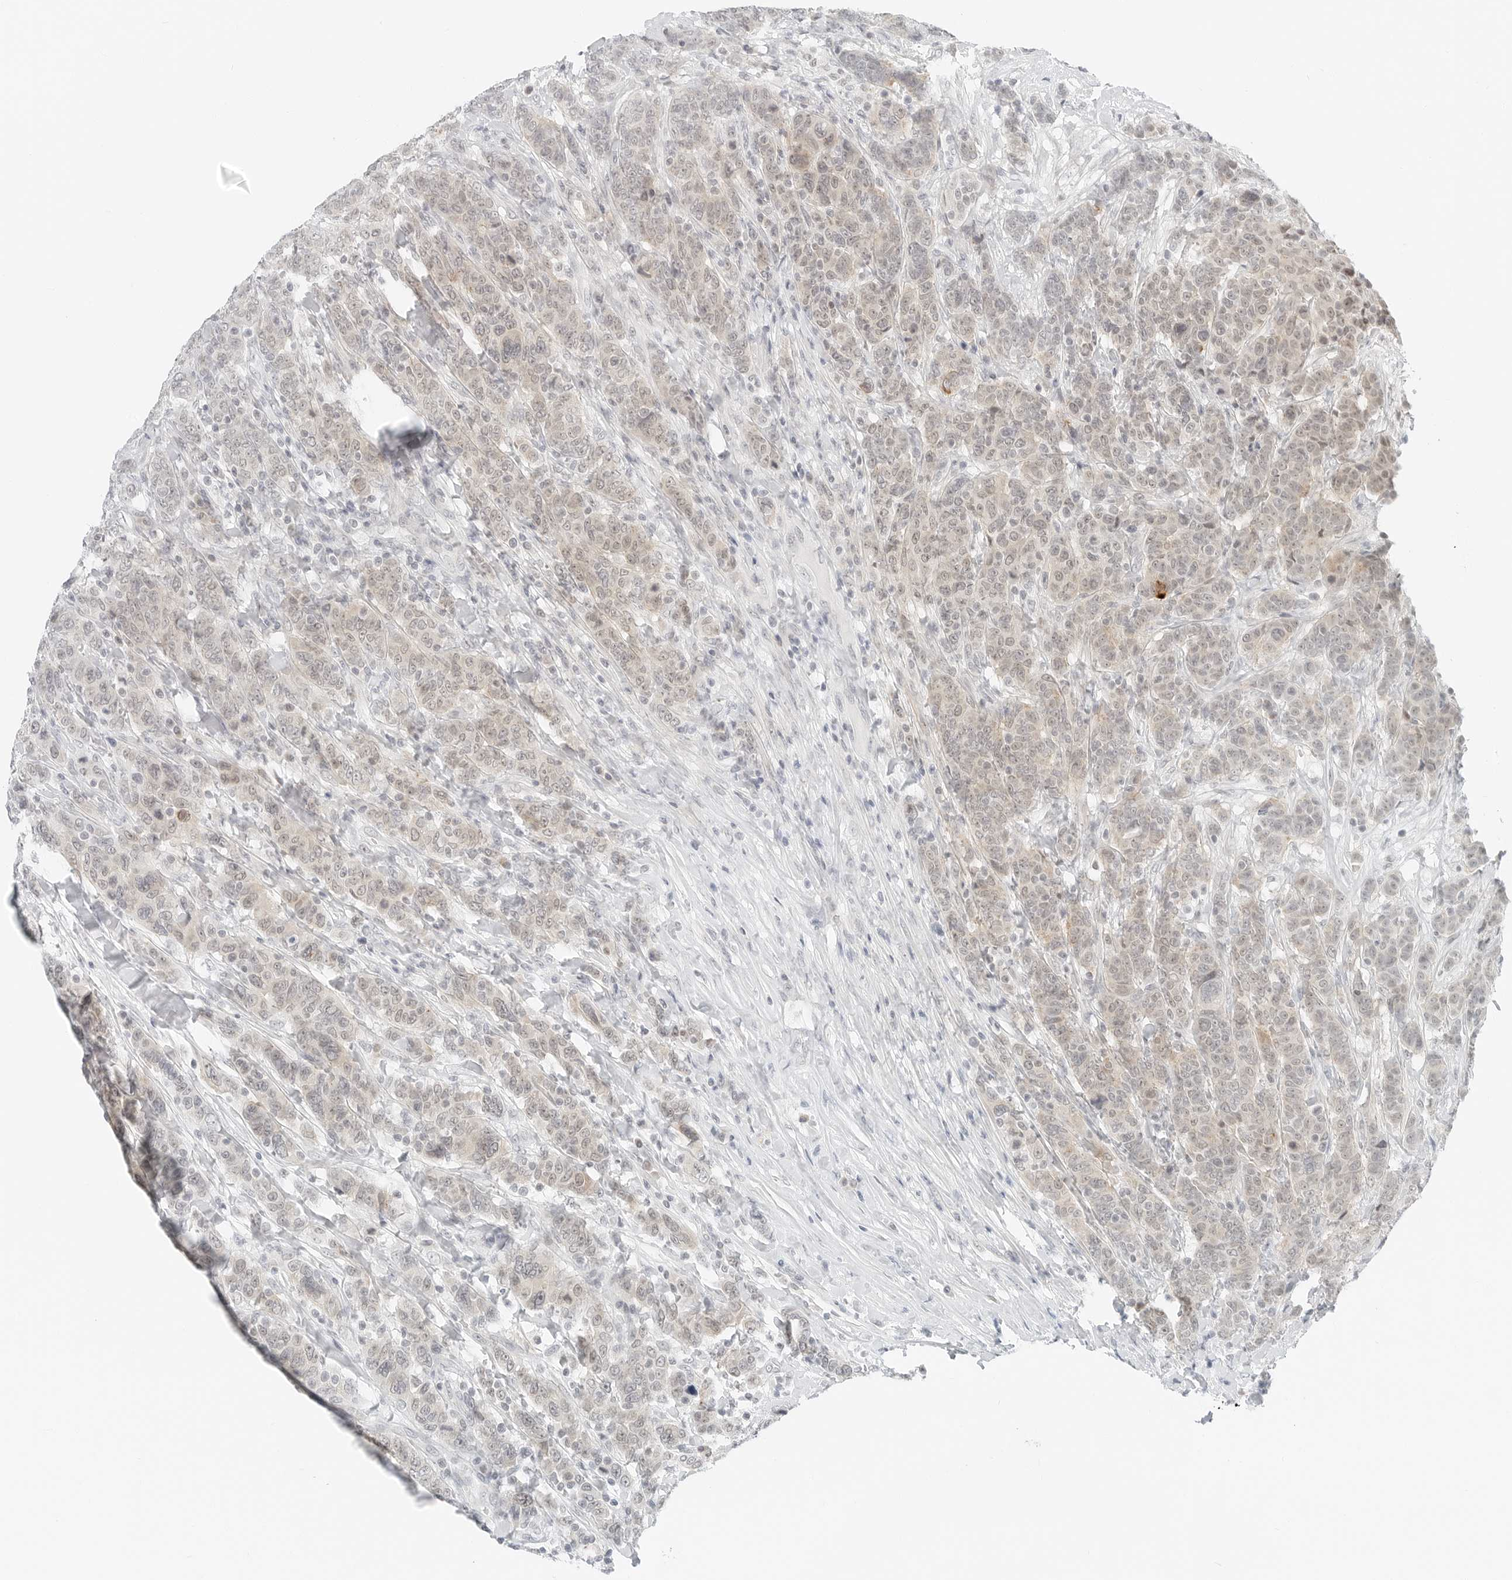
{"staining": {"intensity": "weak", "quantity": "25%-75%", "location": "nuclear"}, "tissue": "breast cancer", "cell_type": "Tumor cells", "image_type": "cancer", "snomed": [{"axis": "morphology", "description": "Duct carcinoma"}, {"axis": "topography", "description": "Breast"}], "caption": "Weak nuclear positivity is identified in about 25%-75% of tumor cells in breast cancer.", "gene": "CCSAP", "patient": {"sex": "female", "age": 37}}